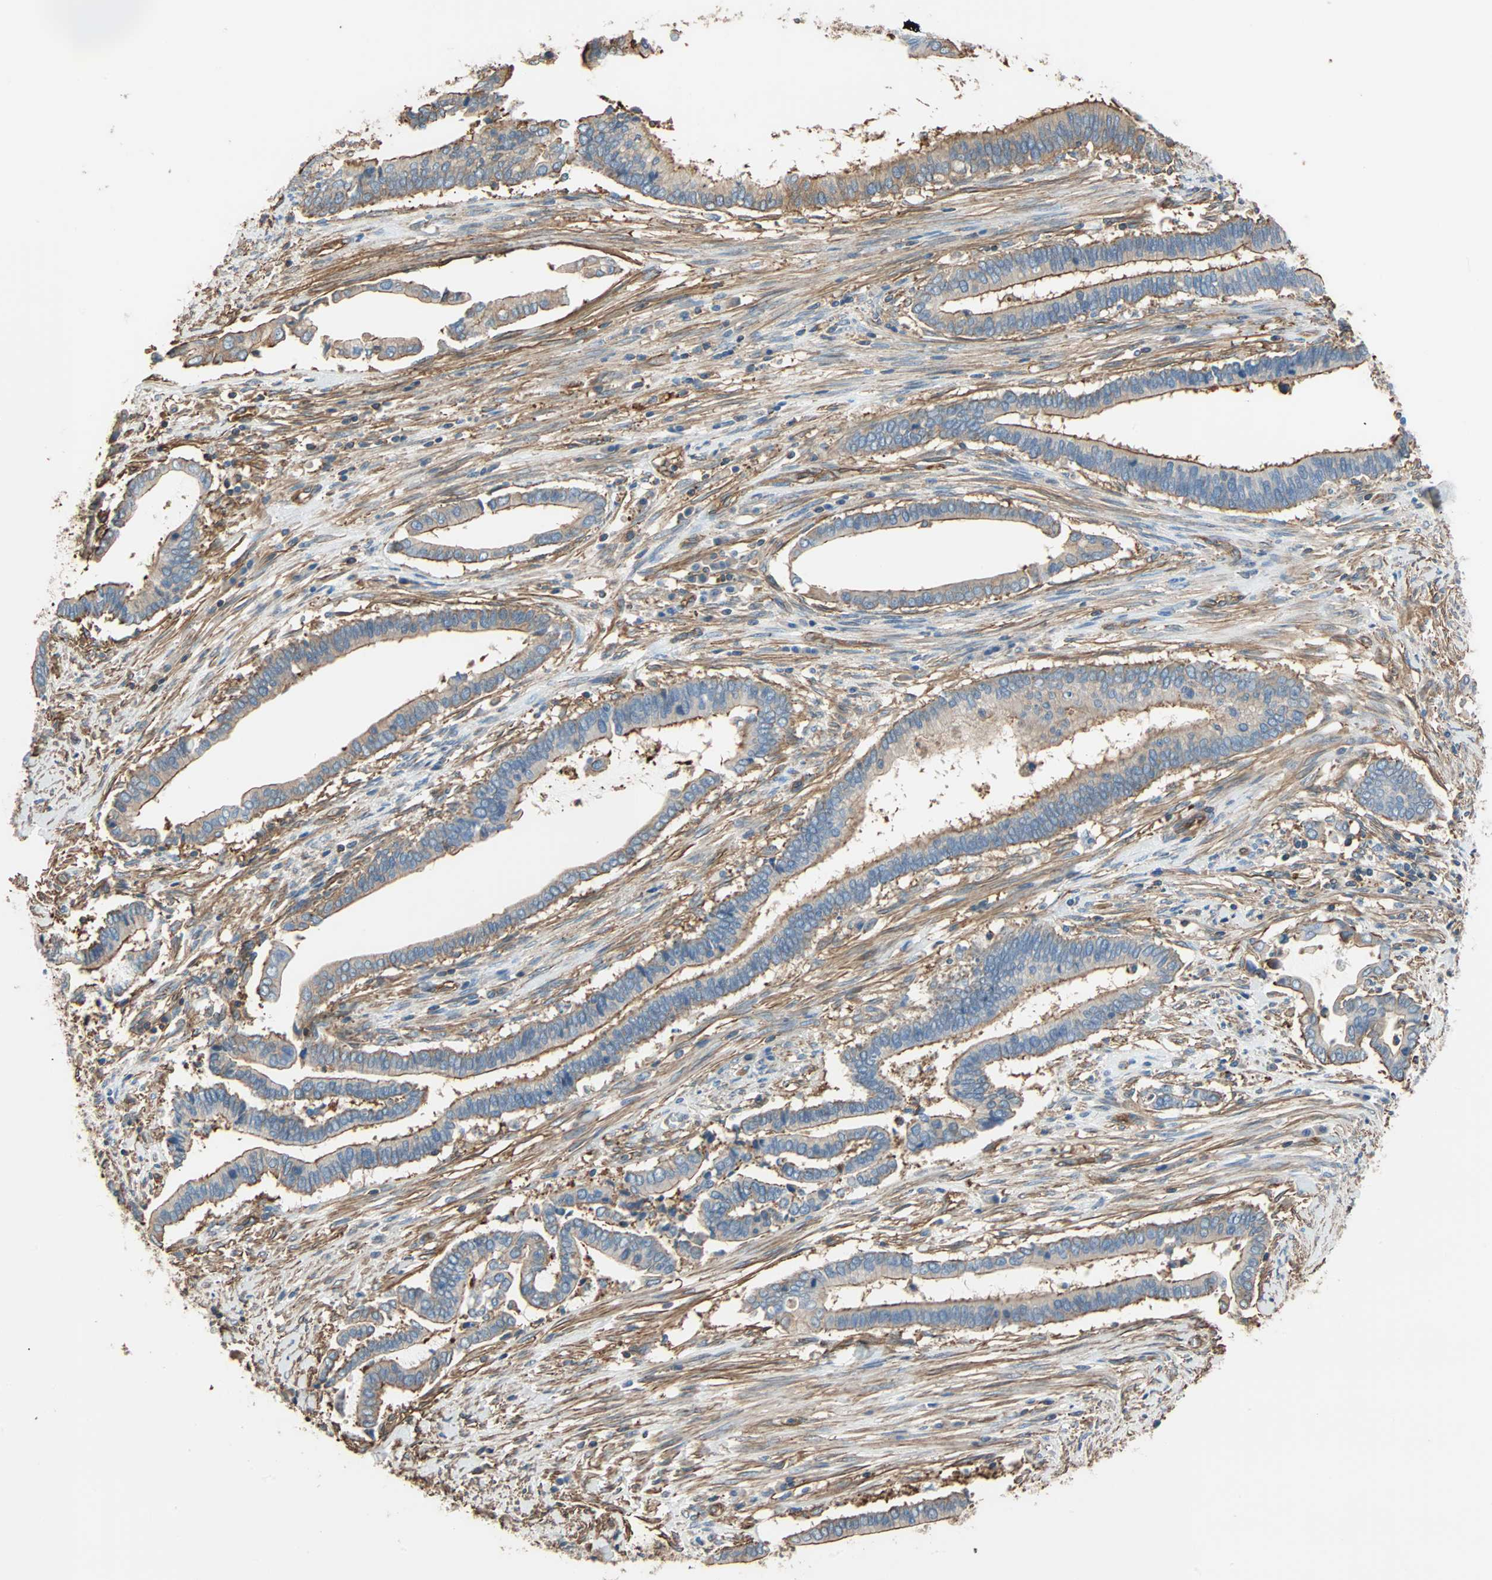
{"staining": {"intensity": "moderate", "quantity": "<25%", "location": "cytoplasmic/membranous"}, "tissue": "cervical cancer", "cell_type": "Tumor cells", "image_type": "cancer", "snomed": [{"axis": "morphology", "description": "Adenocarcinoma, NOS"}, {"axis": "topography", "description": "Cervix"}], "caption": "A brown stain highlights moderate cytoplasmic/membranous positivity of a protein in cervical cancer tumor cells.", "gene": "GALNT10", "patient": {"sex": "female", "age": 44}}